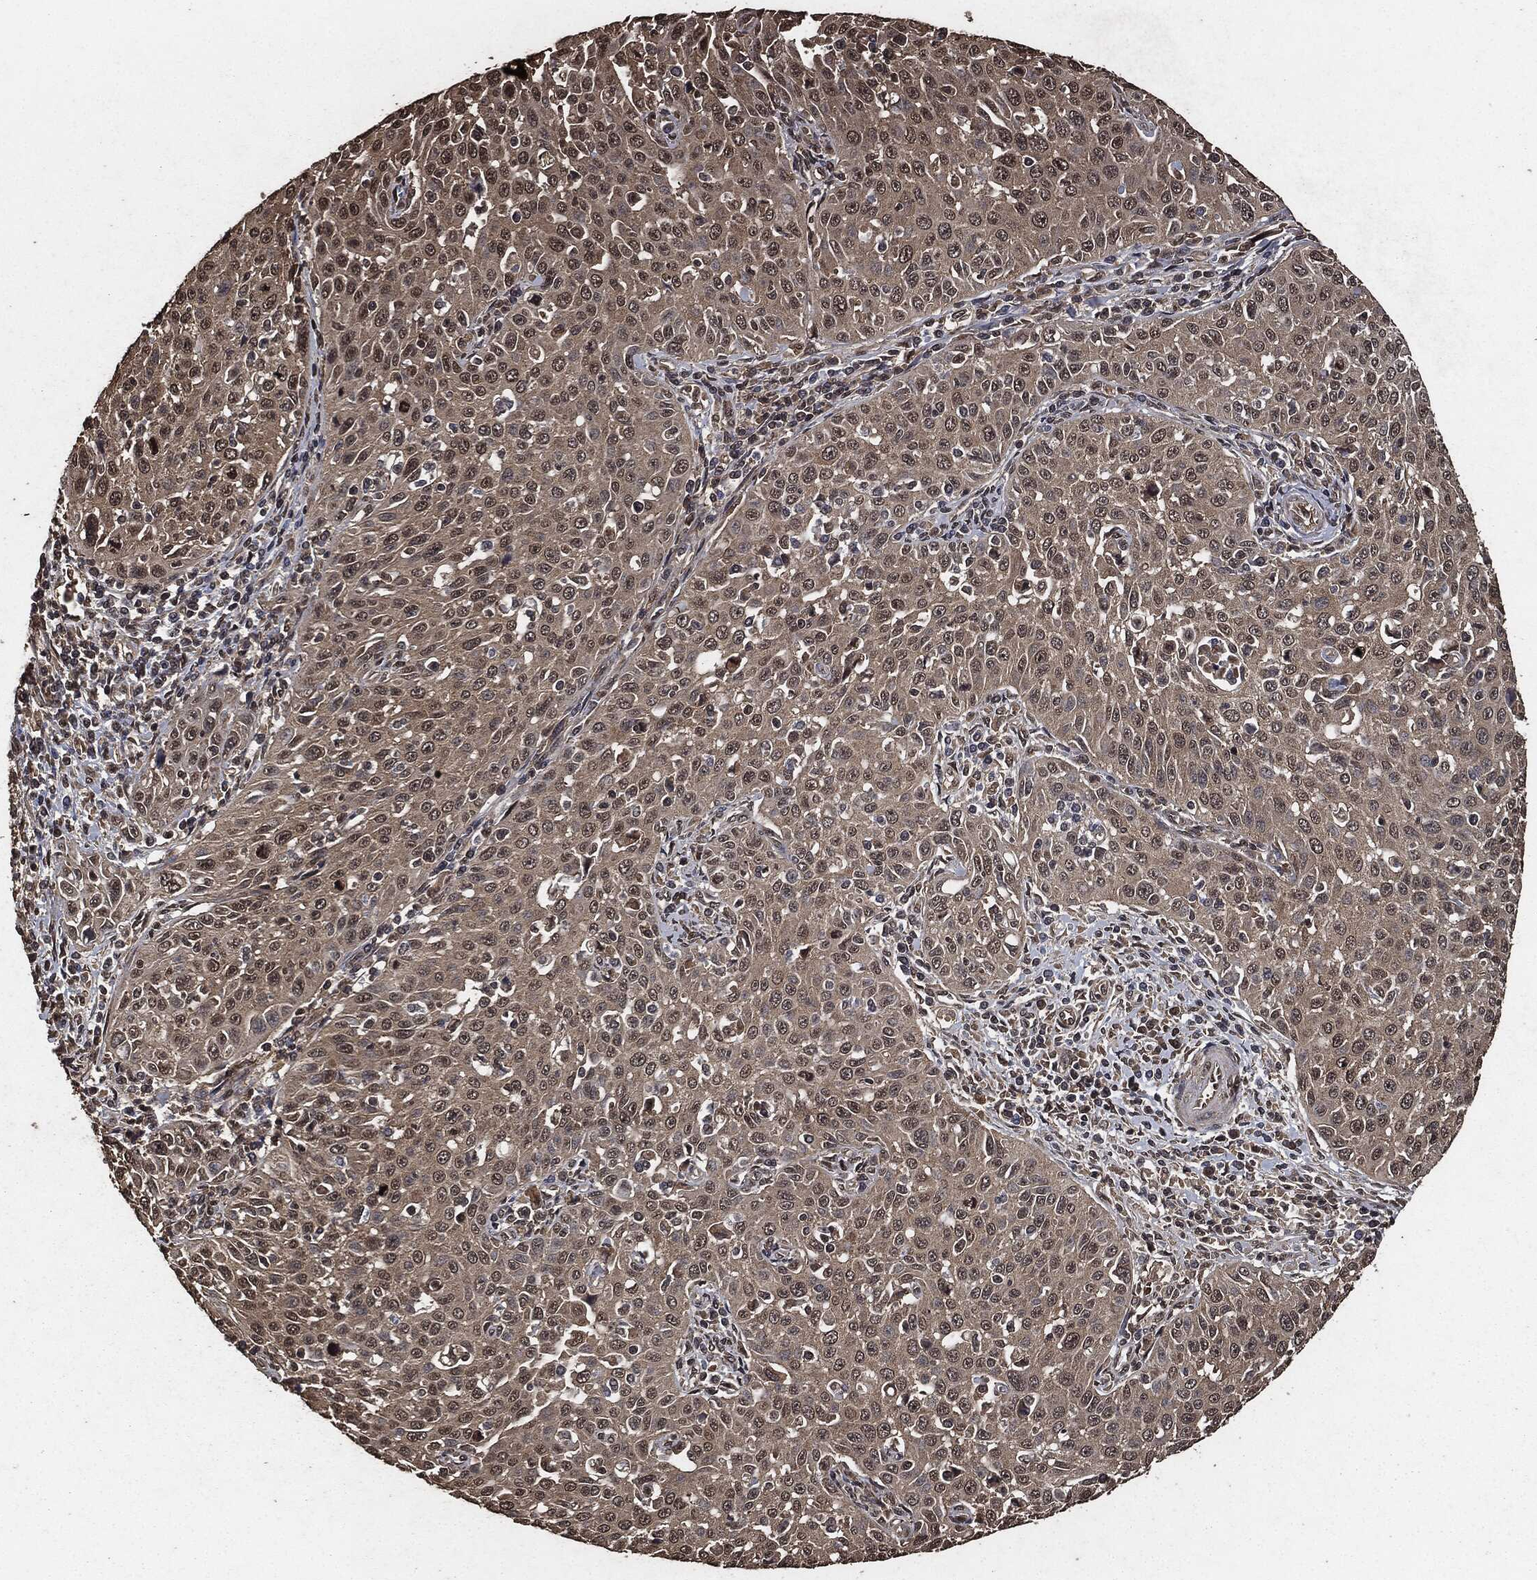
{"staining": {"intensity": "weak", "quantity": "25%-75%", "location": "cytoplasmic/membranous"}, "tissue": "cervical cancer", "cell_type": "Tumor cells", "image_type": "cancer", "snomed": [{"axis": "morphology", "description": "Squamous cell carcinoma, NOS"}, {"axis": "topography", "description": "Cervix"}], "caption": "Immunohistochemical staining of squamous cell carcinoma (cervical) exhibits low levels of weak cytoplasmic/membranous protein staining in approximately 25%-75% of tumor cells.", "gene": "AKT1S1", "patient": {"sex": "female", "age": 26}}